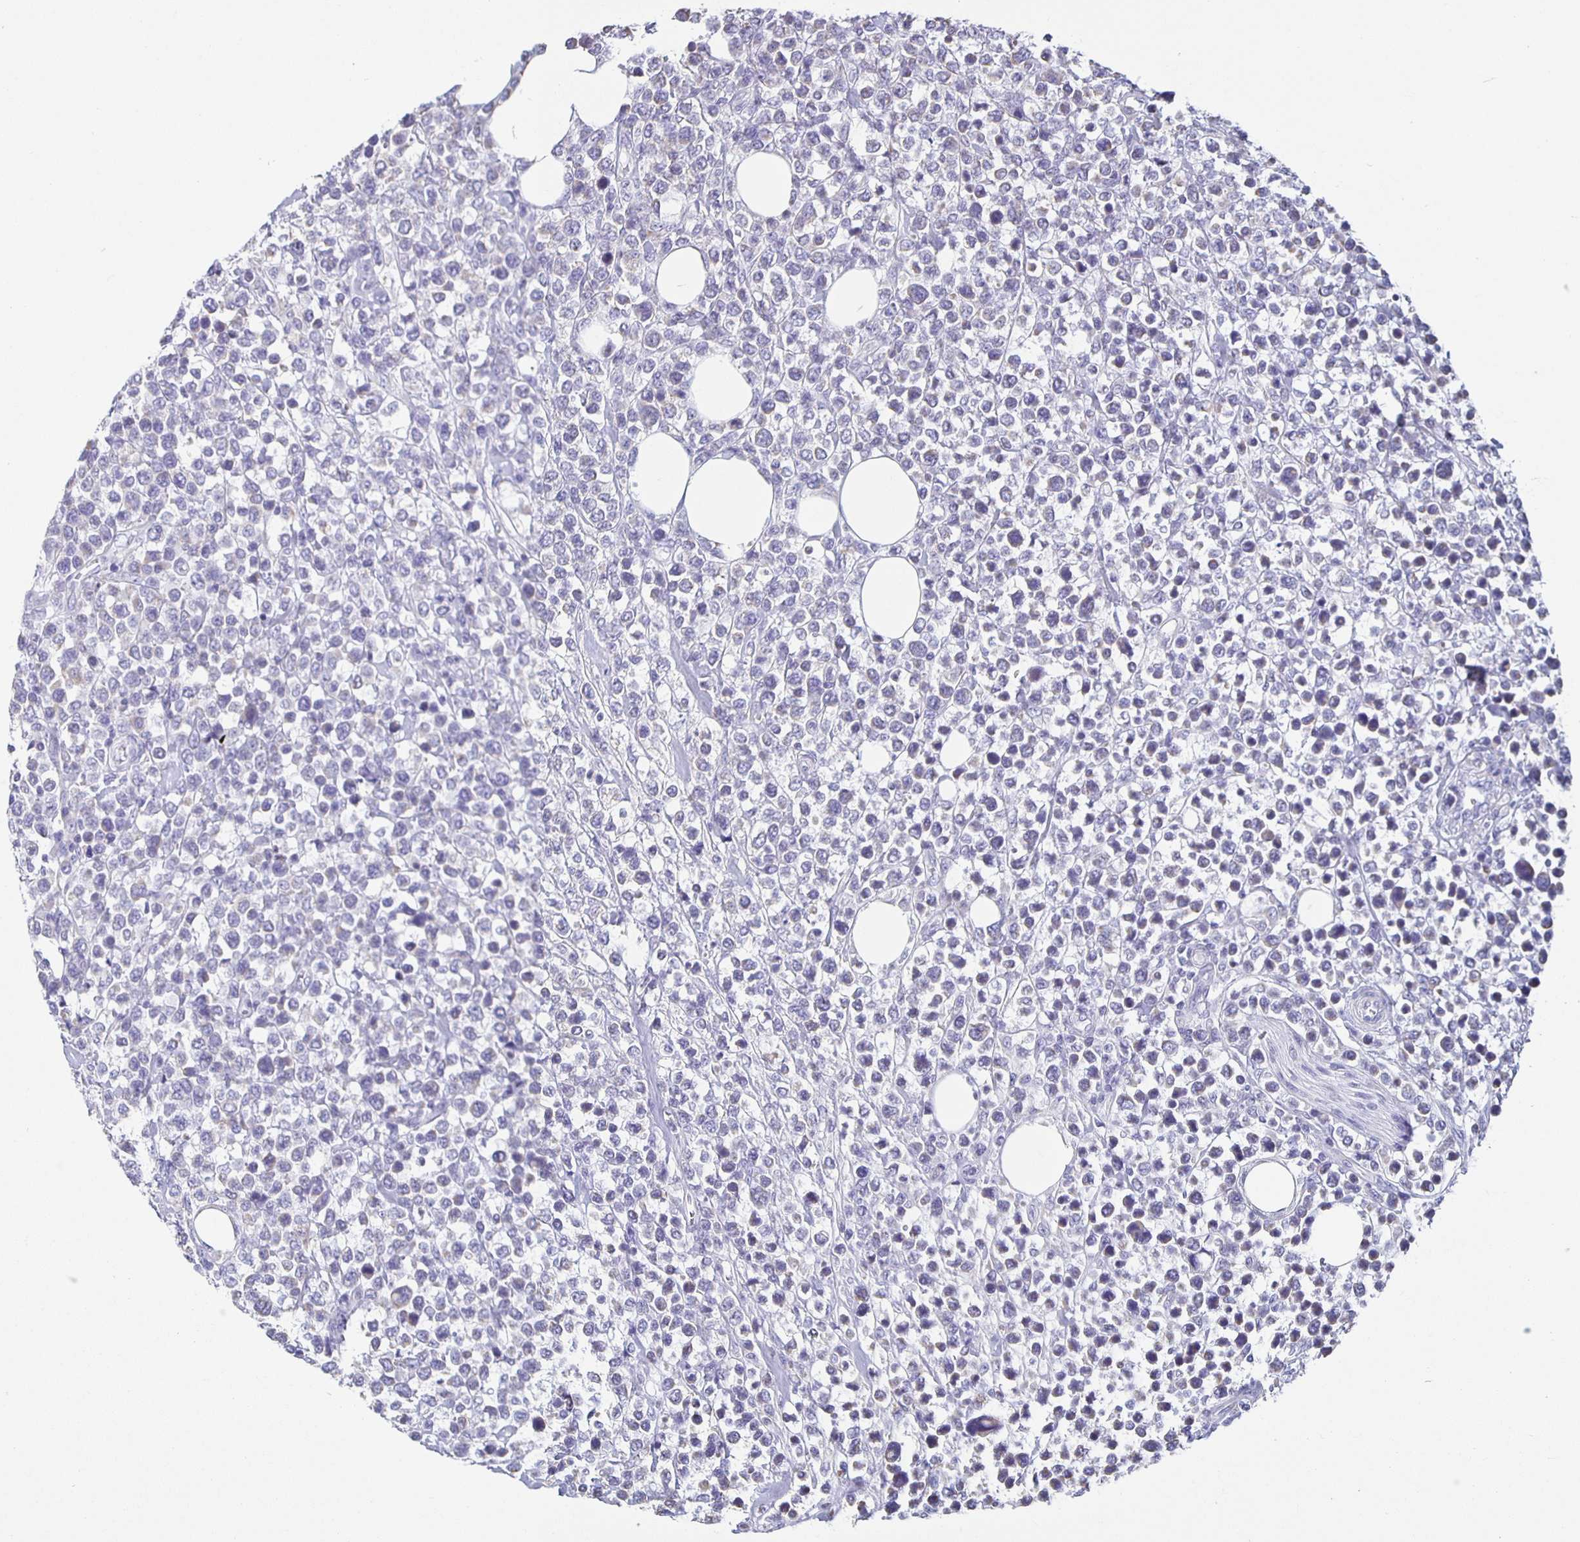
{"staining": {"intensity": "negative", "quantity": "none", "location": "none"}, "tissue": "lymphoma", "cell_type": "Tumor cells", "image_type": "cancer", "snomed": [{"axis": "morphology", "description": "Malignant lymphoma, non-Hodgkin's type, High grade"}, {"axis": "topography", "description": "Soft tissue"}], "caption": "An immunohistochemistry (IHC) image of malignant lymphoma, non-Hodgkin's type (high-grade) is shown. There is no staining in tumor cells of malignant lymphoma, non-Hodgkin's type (high-grade).", "gene": "TPPP", "patient": {"sex": "female", "age": 56}}